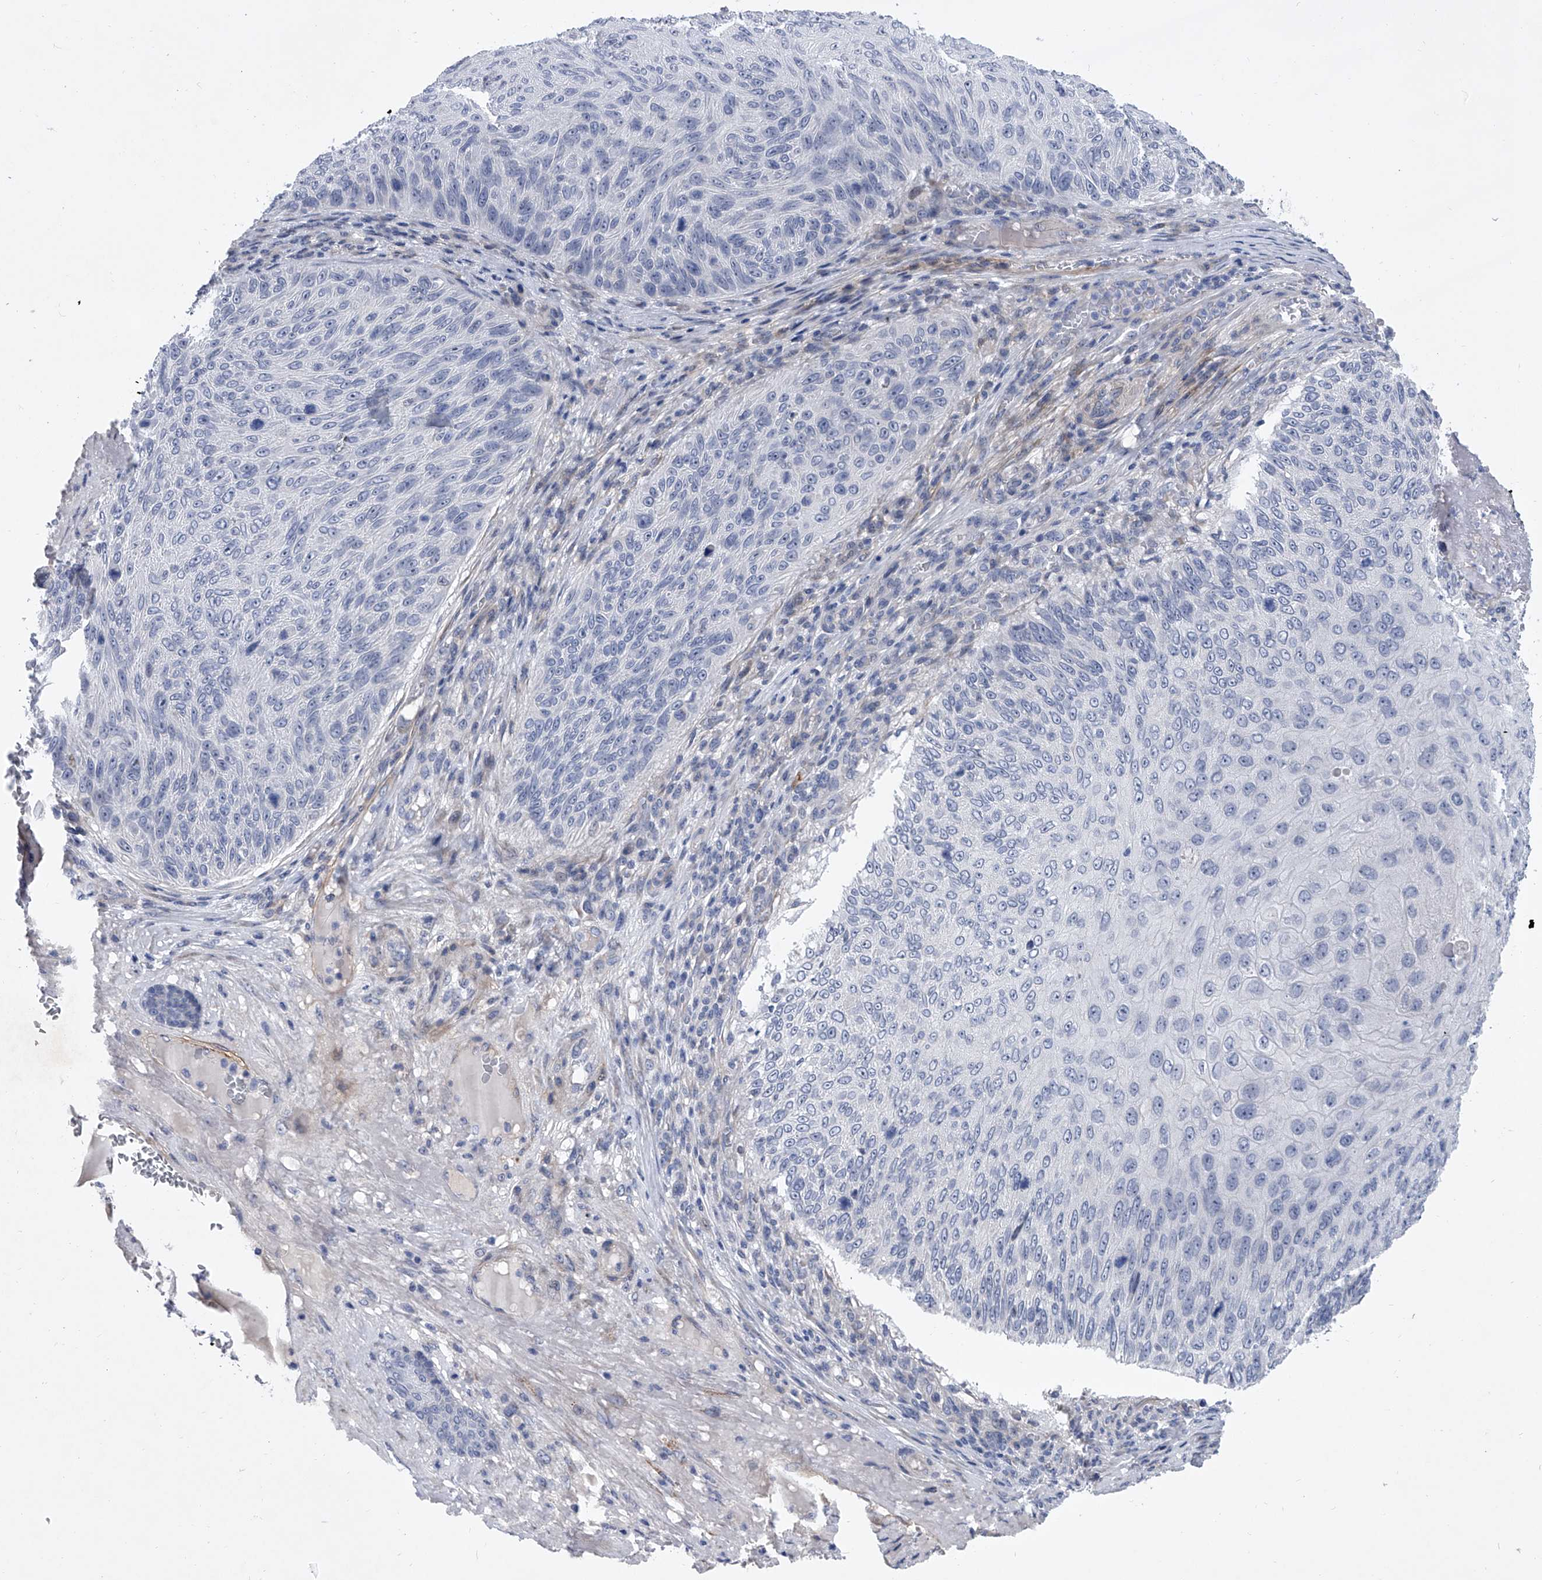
{"staining": {"intensity": "negative", "quantity": "none", "location": "none"}, "tissue": "skin cancer", "cell_type": "Tumor cells", "image_type": "cancer", "snomed": [{"axis": "morphology", "description": "Squamous cell carcinoma, NOS"}, {"axis": "topography", "description": "Skin"}], "caption": "Tumor cells are negative for brown protein staining in skin cancer (squamous cell carcinoma).", "gene": "ALG14", "patient": {"sex": "female", "age": 88}}